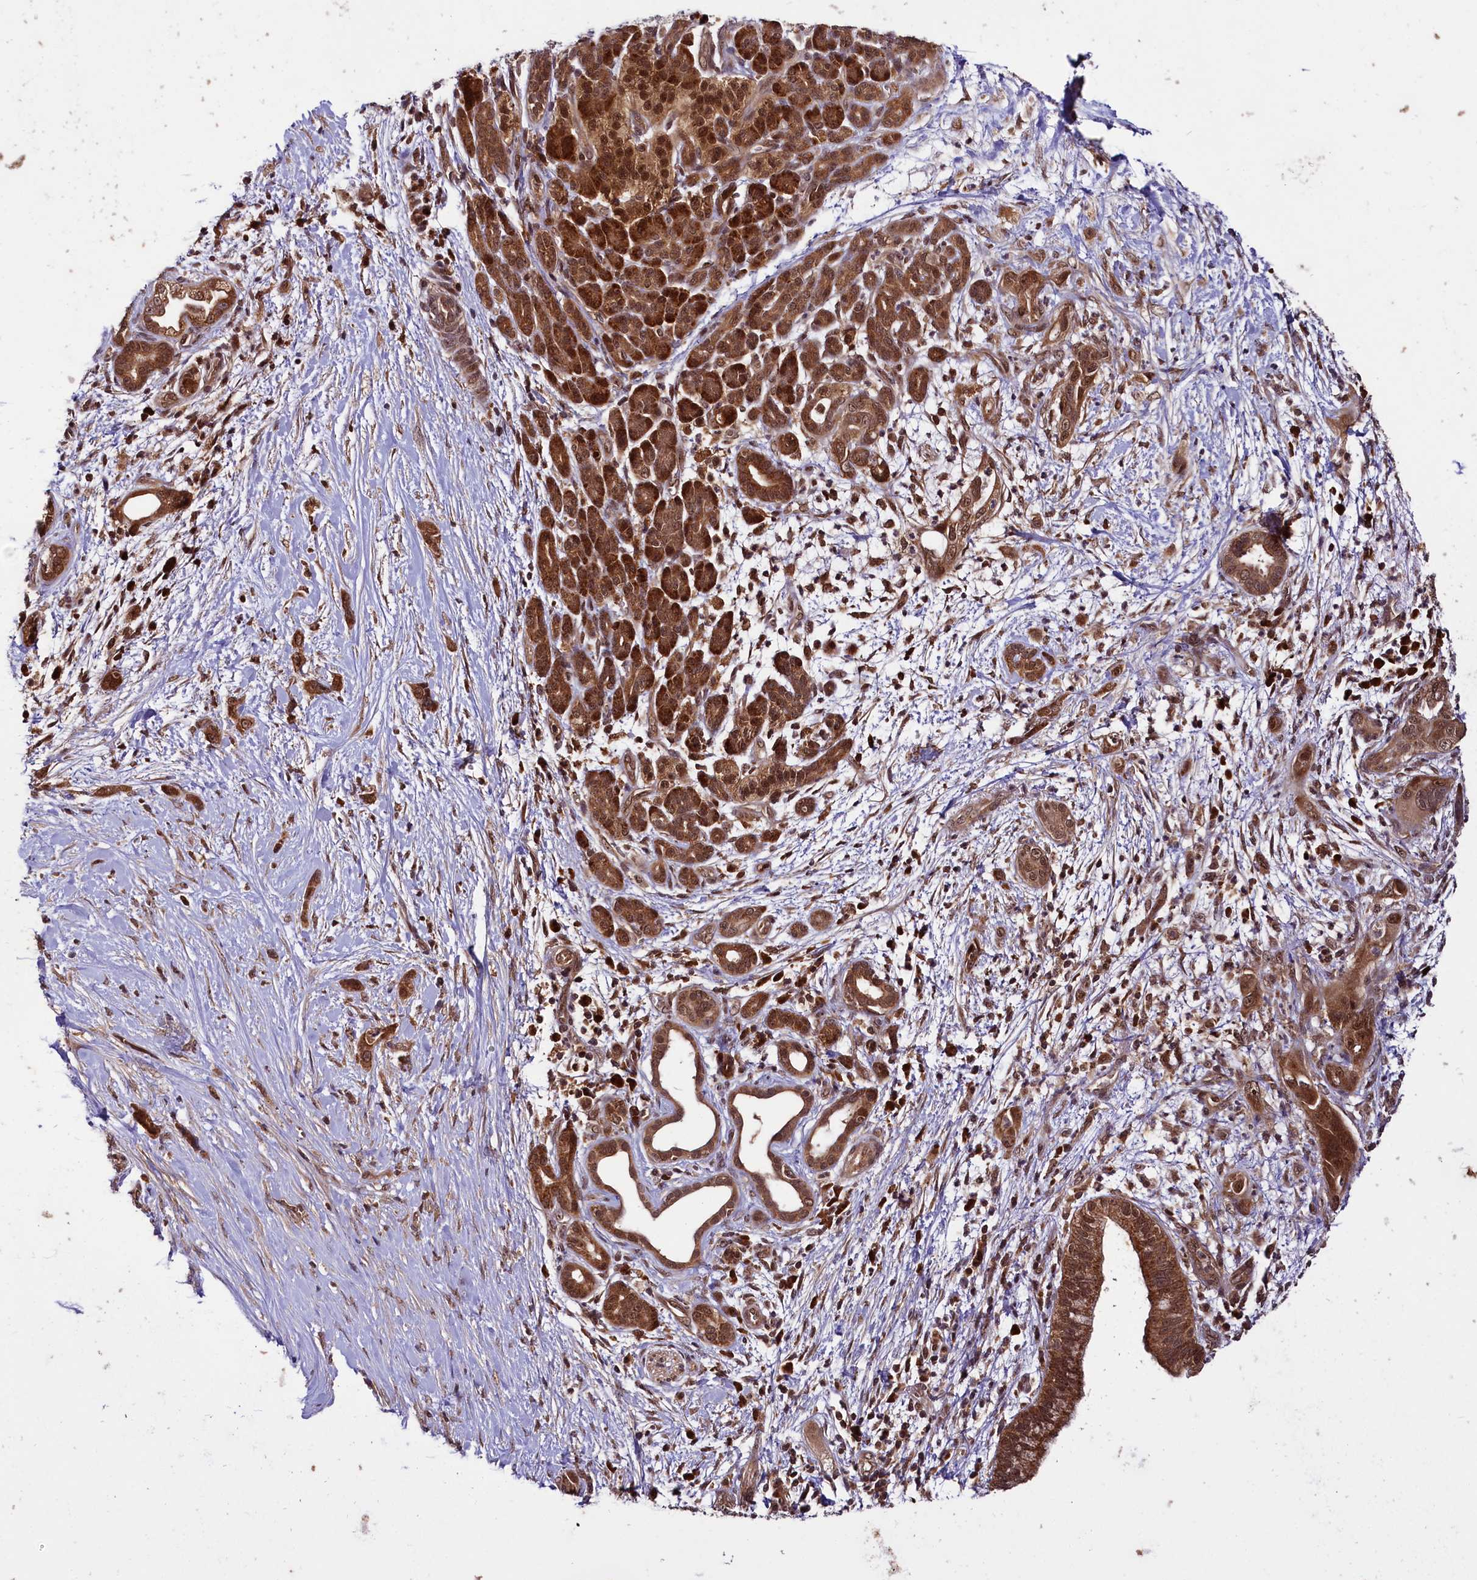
{"staining": {"intensity": "strong", "quantity": ">75%", "location": "cytoplasmic/membranous,nuclear"}, "tissue": "pancreatic cancer", "cell_type": "Tumor cells", "image_type": "cancer", "snomed": [{"axis": "morphology", "description": "Adenocarcinoma, NOS"}, {"axis": "topography", "description": "Pancreas"}], "caption": "Pancreatic cancer (adenocarcinoma) stained with a protein marker displays strong staining in tumor cells.", "gene": "UBE3A", "patient": {"sex": "male", "age": 59}}